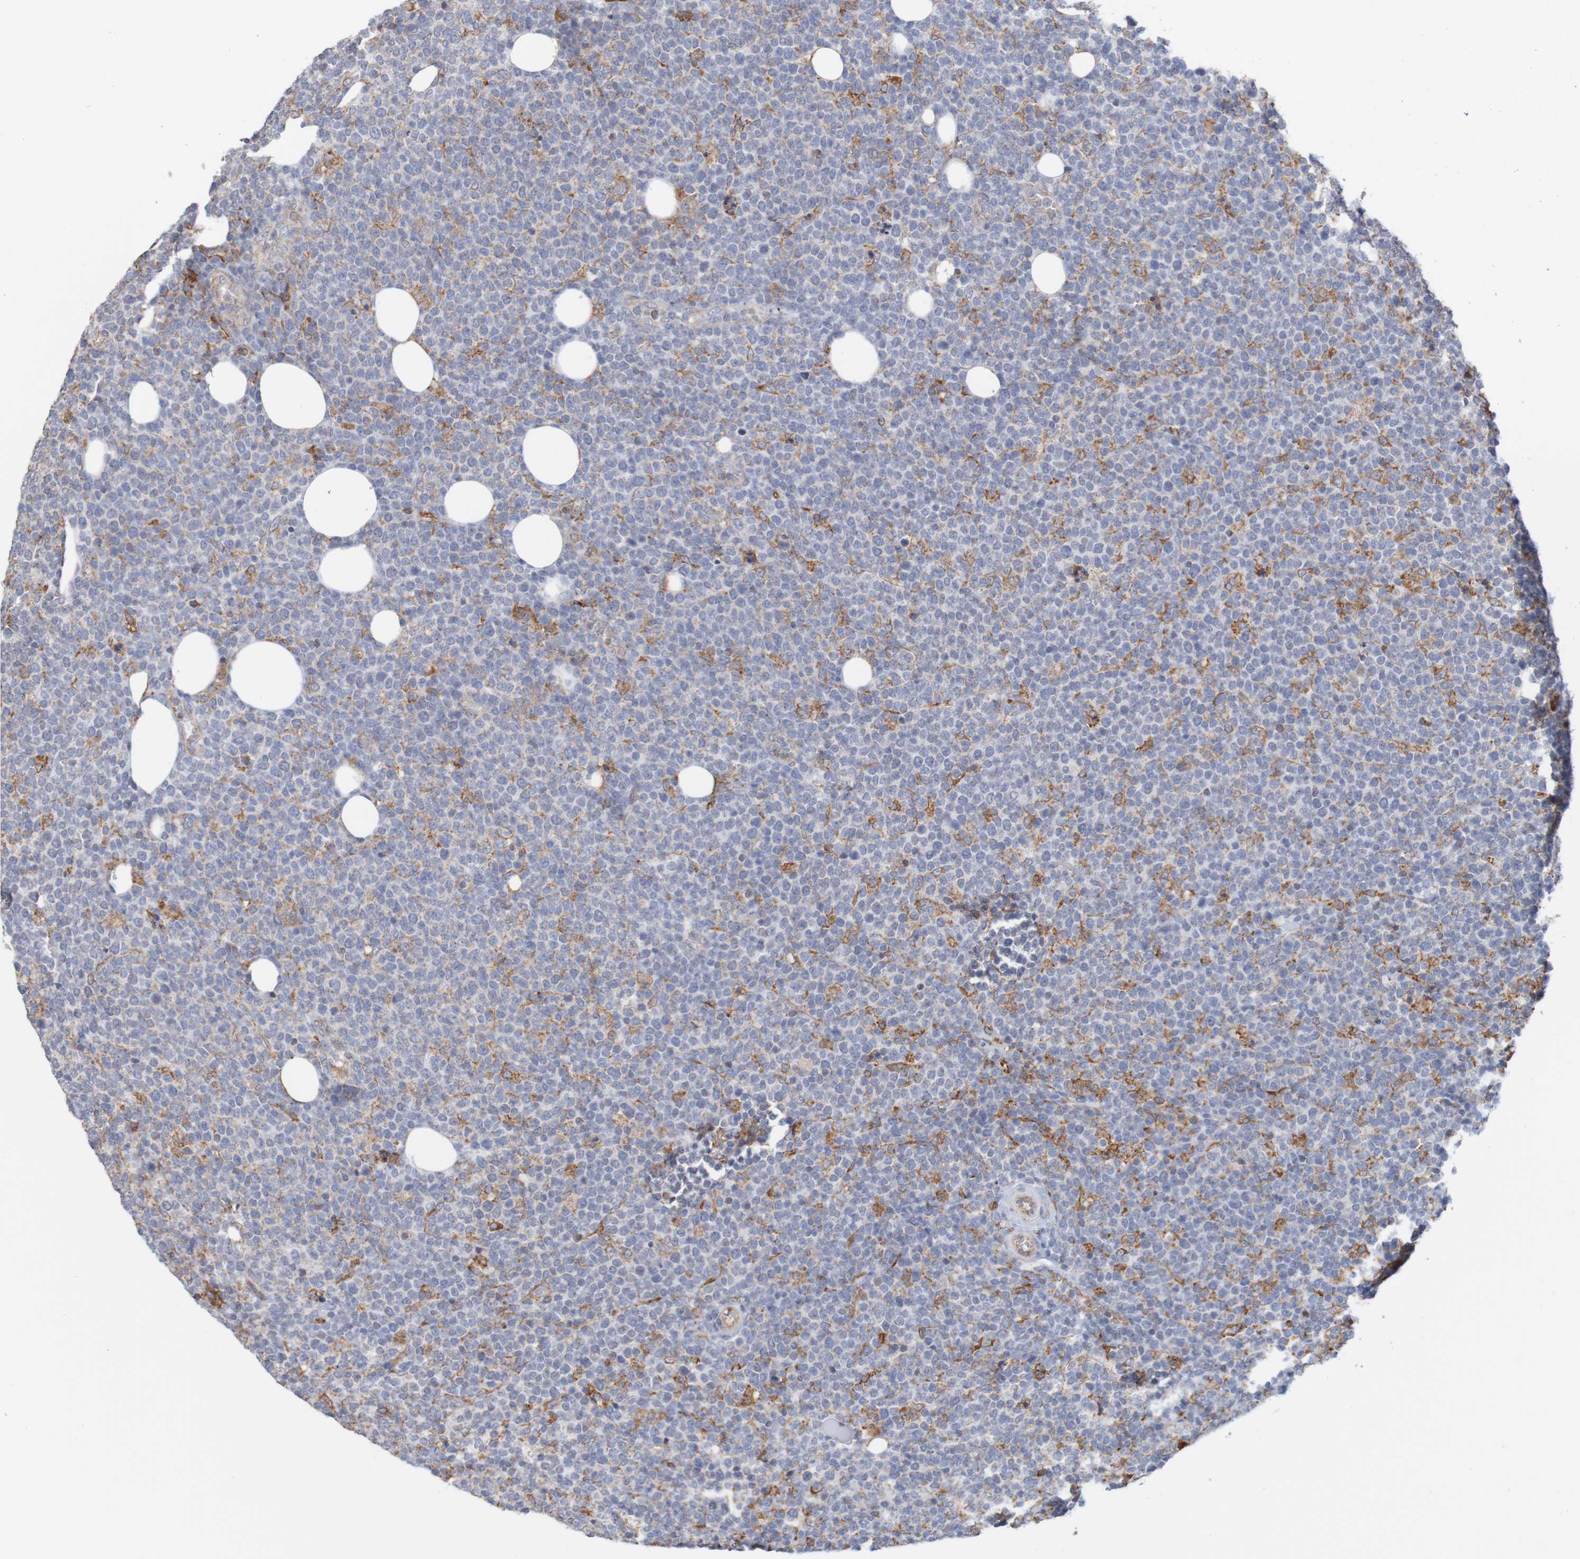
{"staining": {"intensity": "moderate", "quantity": "<25%", "location": "cytoplasmic/membranous"}, "tissue": "lymphoma", "cell_type": "Tumor cells", "image_type": "cancer", "snomed": [{"axis": "morphology", "description": "Malignant lymphoma, non-Hodgkin's type, High grade"}, {"axis": "topography", "description": "Lymph node"}], "caption": "Human malignant lymphoma, non-Hodgkin's type (high-grade) stained with a protein marker demonstrates moderate staining in tumor cells.", "gene": "PDIA3", "patient": {"sex": "male", "age": 61}}